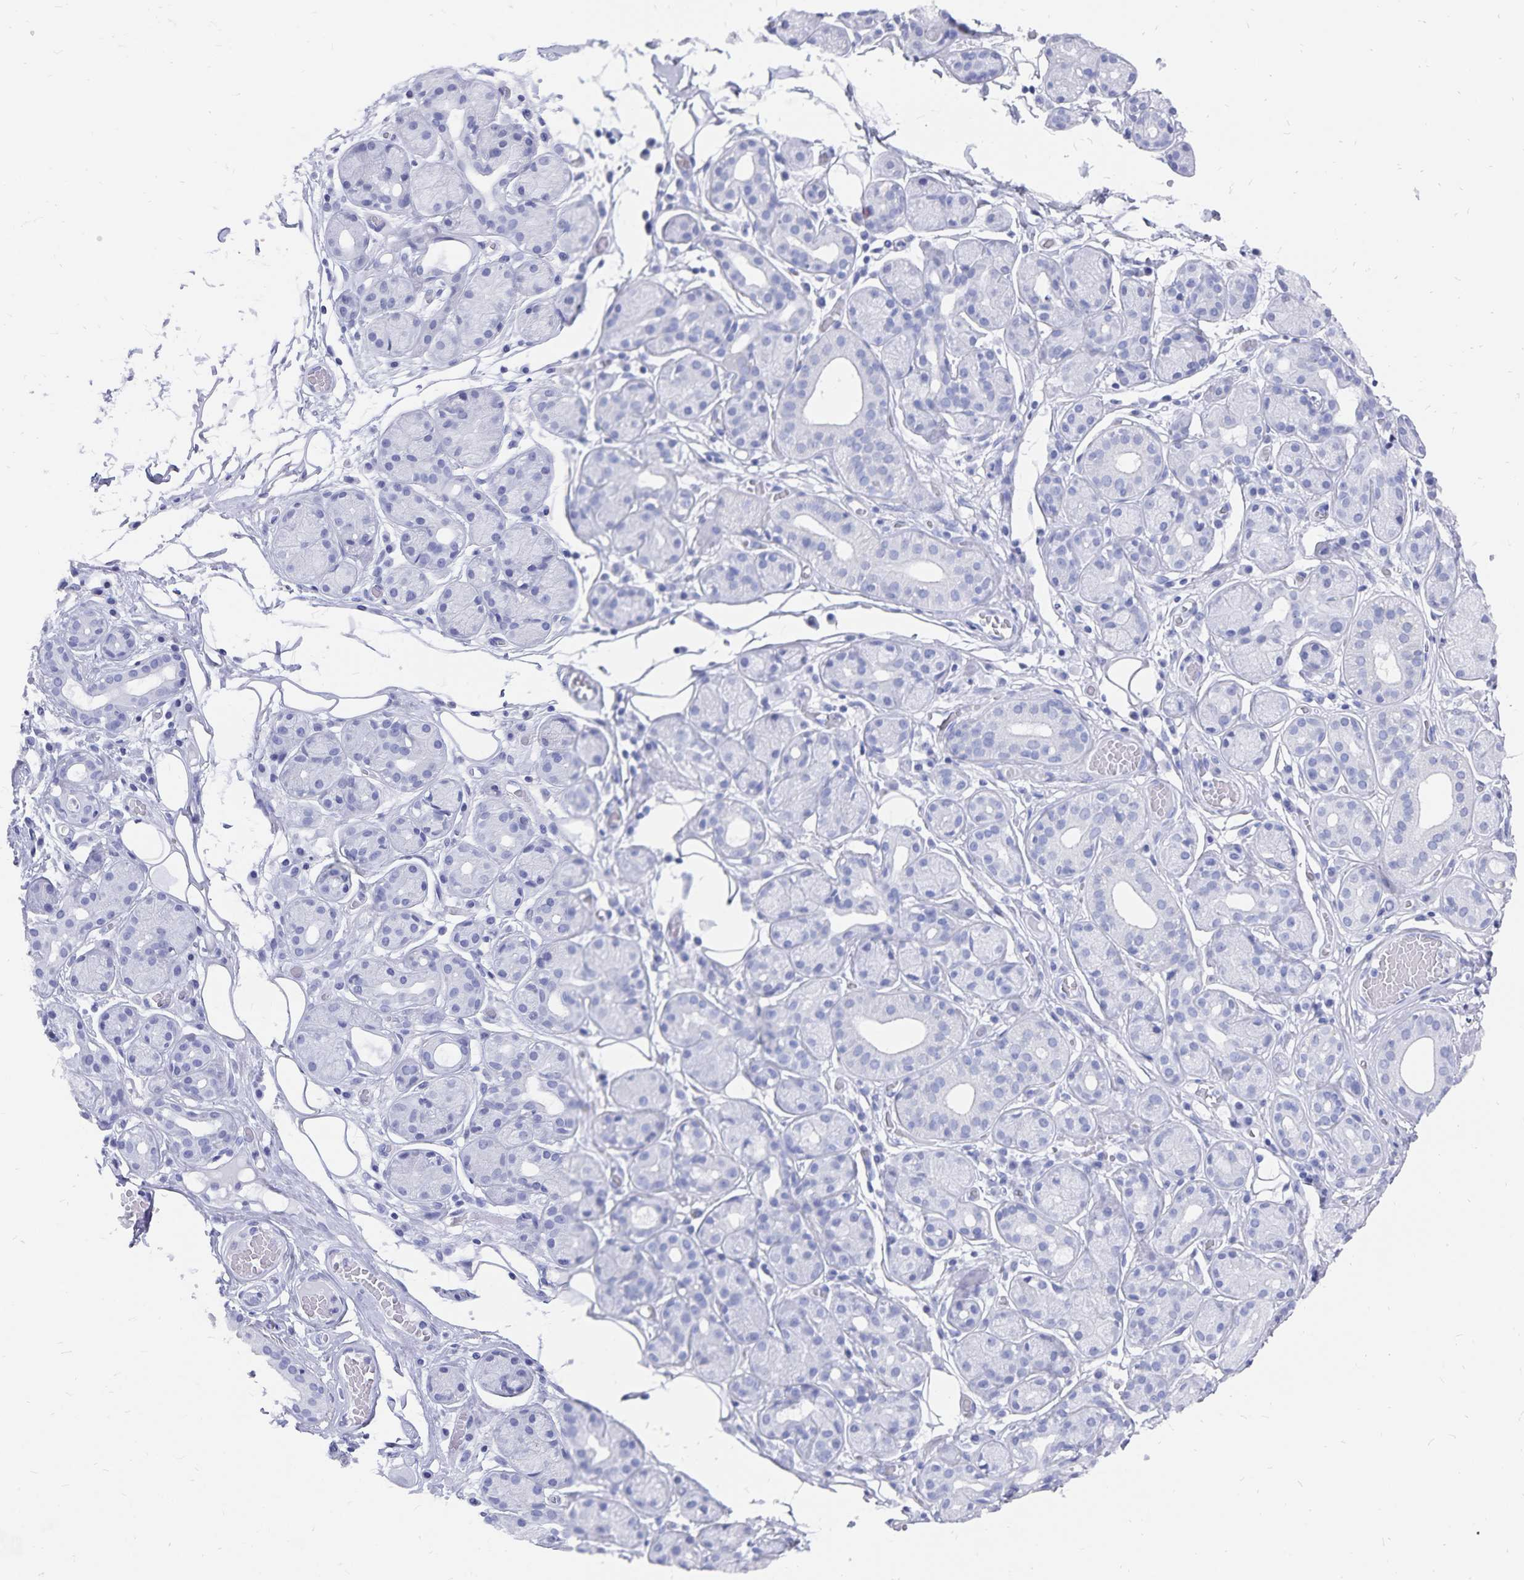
{"staining": {"intensity": "negative", "quantity": "none", "location": "none"}, "tissue": "salivary gland", "cell_type": "Glandular cells", "image_type": "normal", "snomed": [{"axis": "morphology", "description": "Normal tissue, NOS"}, {"axis": "topography", "description": "Salivary gland"}, {"axis": "topography", "description": "Peripheral nerve tissue"}], "caption": "A histopathology image of human salivary gland is negative for staining in glandular cells.", "gene": "ADH1A", "patient": {"sex": "male", "age": 71}}